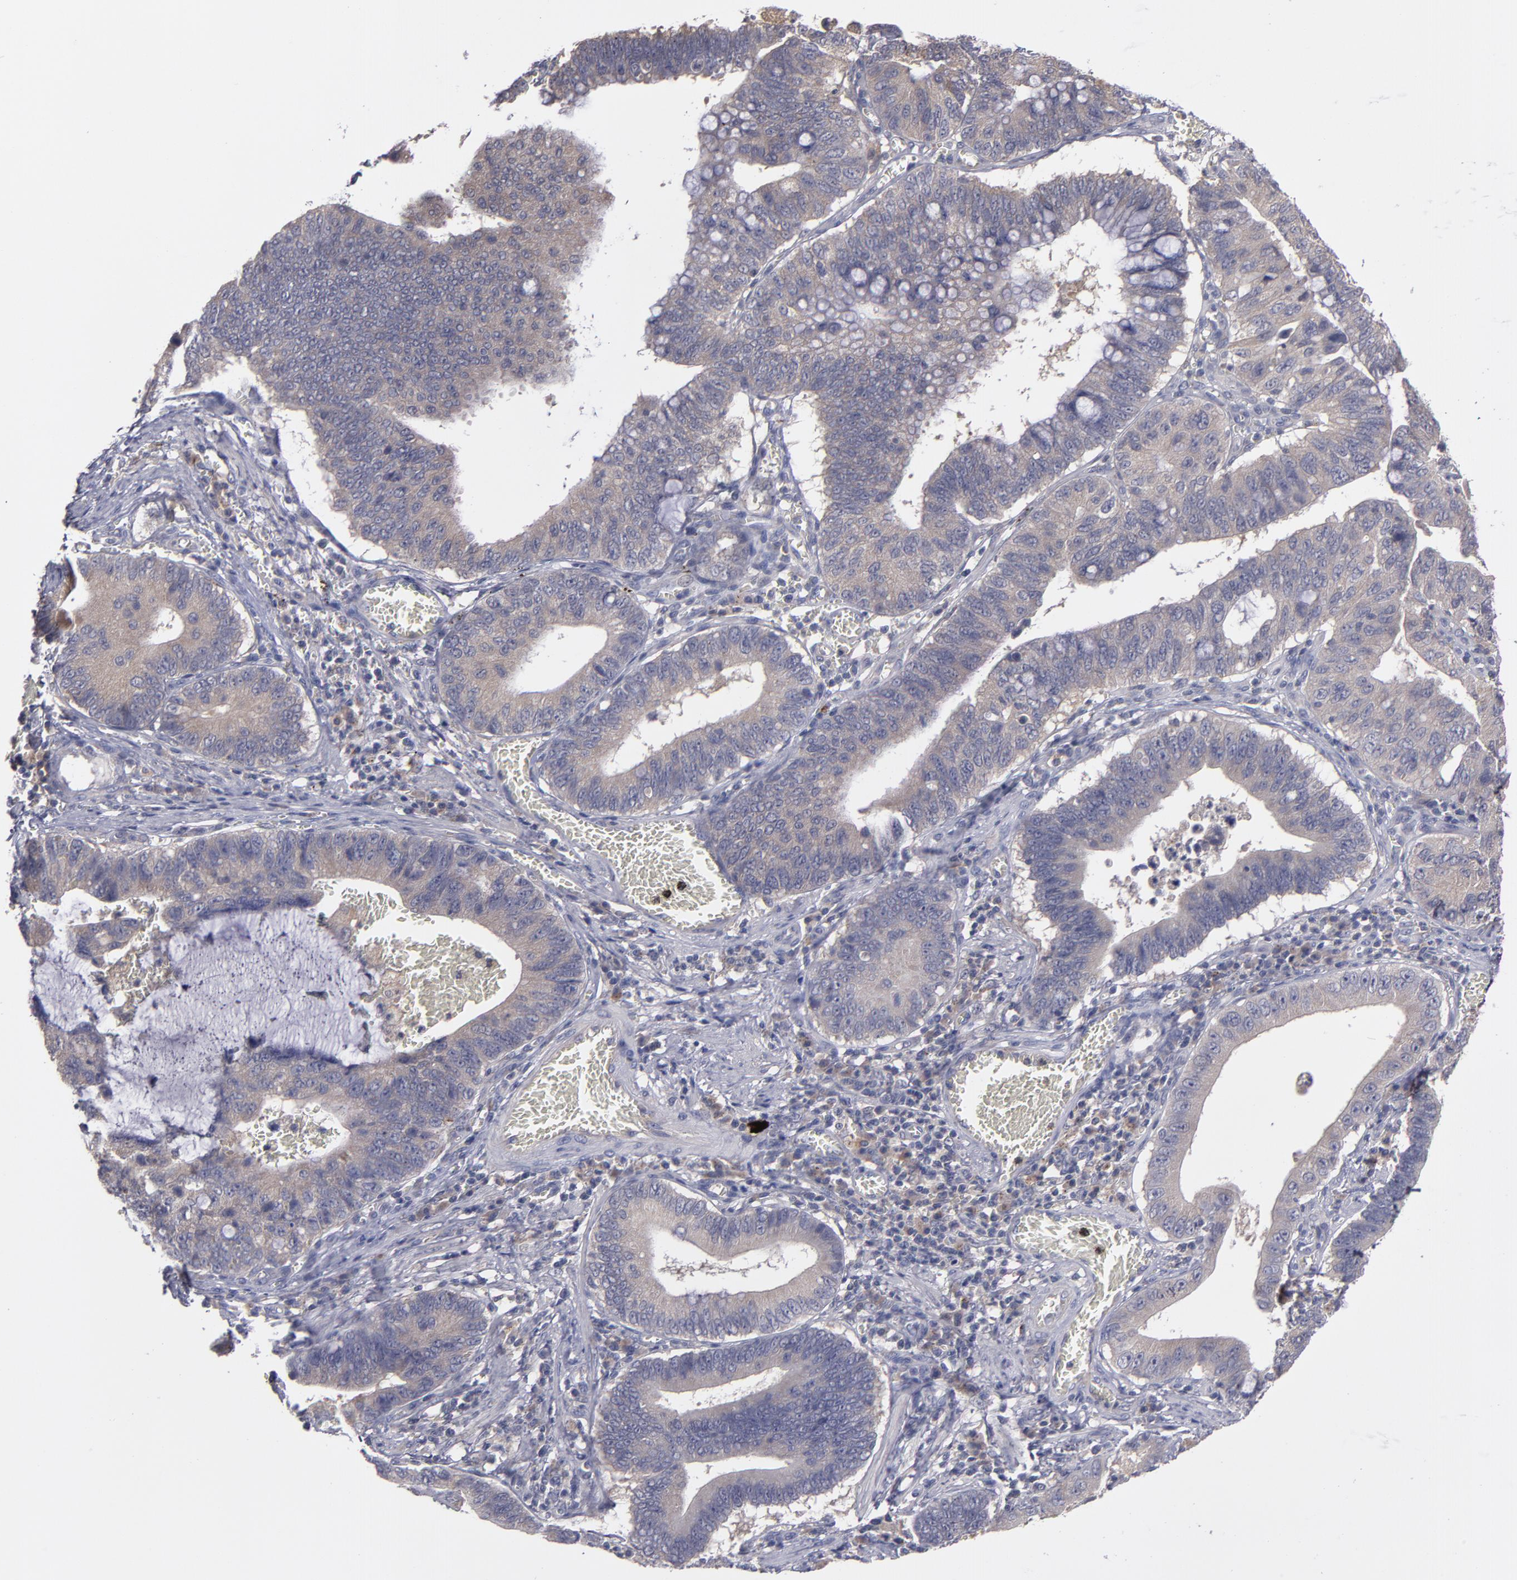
{"staining": {"intensity": "weak", "quantity": ">75%", "location": "cytoplasmic/membranous"}, "tissue": "stomach cancer", "cell_type": "Tumor cells", "image_type": "cancer", "snomed": [{"axis": "morphology", "description": "Adenocarcinoma, NOS"}, {"axis": "topography", "description": "Stomach"}, {"axis": "topography", "description": "Gastric cardia"}], "caption": "Immunohistochemical staining of human stomach adenocarcinoma displays weak cytoplasmic/membranous protein expression in approximately >75% of tumor cells. Nuclei are stained in blue.", "gene": "MMP11", "patient": {"sex": "male", "age": 59}}